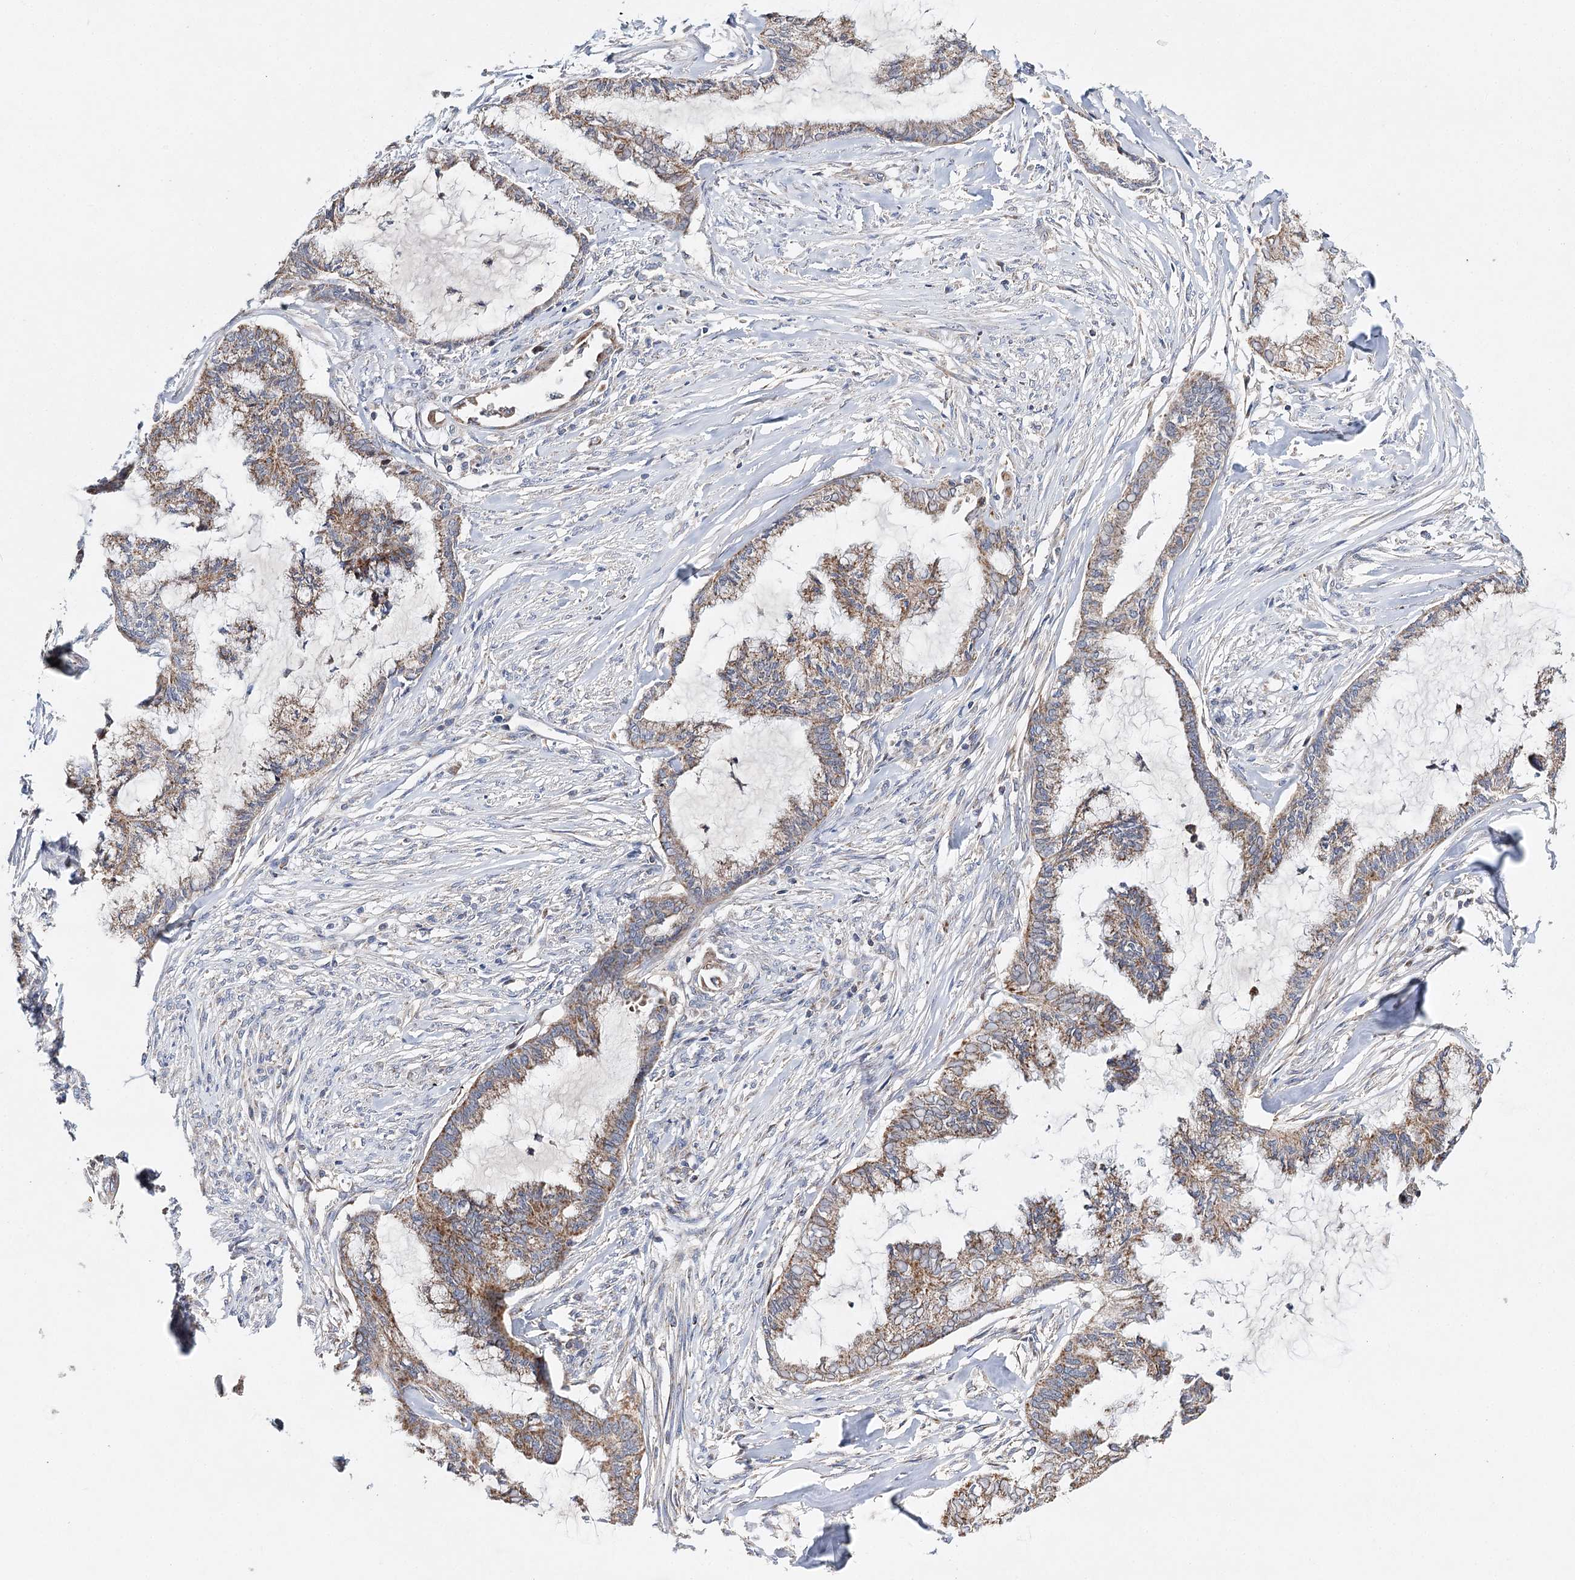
{"staining": {"intensity": "moderate", "quantity": ">75%", "location": "cytoplasmic/membranous"}, "tissue": "endometrial cancer", "cell_type": "Tumor cells", "image_type": "cancer", "snomed": [{"axis": "morphology", "description": "Adenocarcinoma, NOS"}, {"axis": "topography", "description": "Endometrium"}], "caption": "Protein staining of endometrial adenocarcinoma tissue reveals moderate cytoplasmic/membranous staining in approximately >75% of tumor cells.", "gene": "CFAP46", "patient": {"sex": "female", "age": 86}}